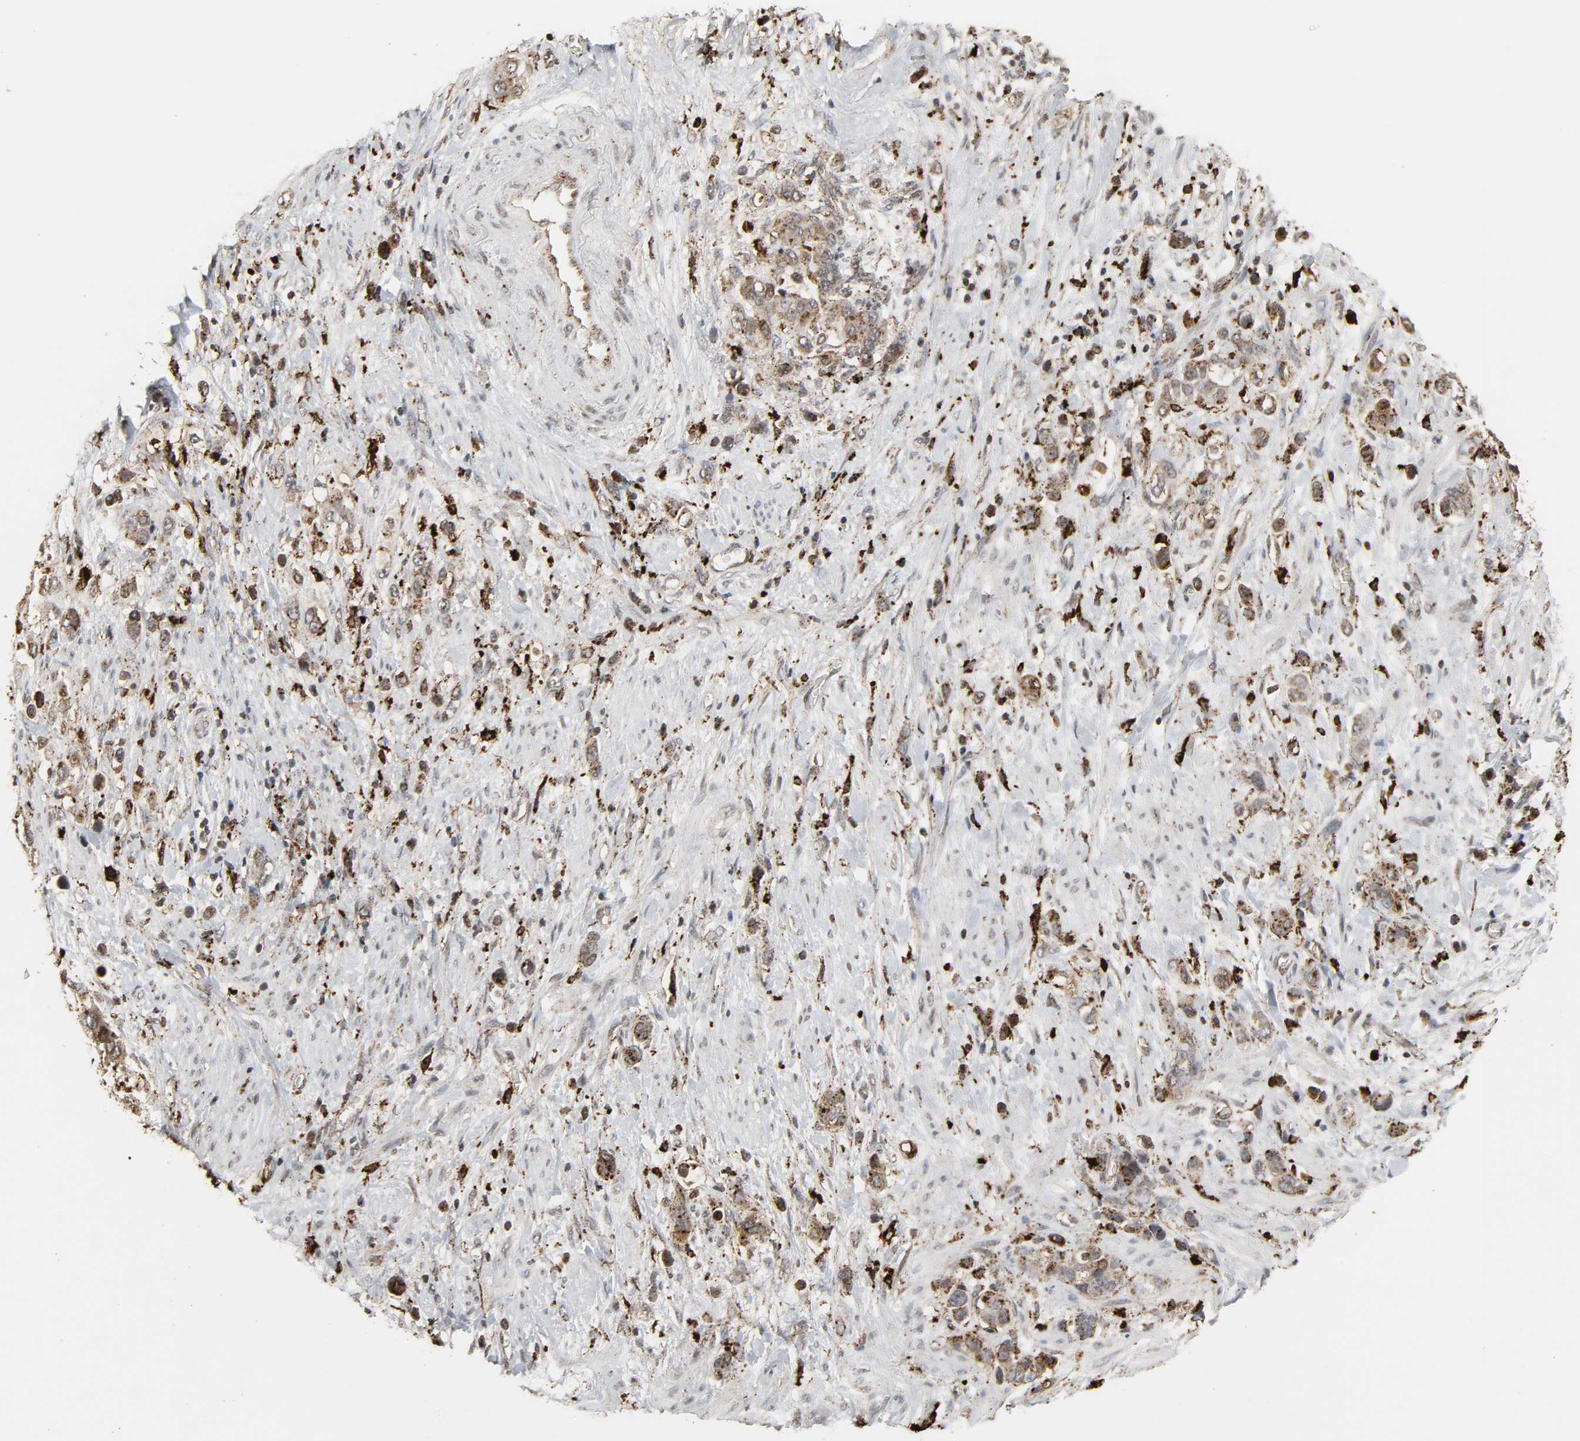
{"staining": {"intensity": "strong", "quantity": ">75%", "location": "cytoplasmic/membranous"}, "tissue": "stomach cancer", "cell_type": "Tumor cells", "image_type": "cancer", "snomed": [{"axis": "morphology", "description": "Adenocarcinoma, NOS"}, {"axis": "topography", "description": "Stomach, lower"}], "caption": "Immunohistochemical staining of human stomach adenocarcinoma exhibits strong cytoplasmic/membranous protein expression in approximately >75% of tumor cells. Nuclei are stained in blue.", "gene": "PSAP", "patient": {"sex": "female", "age": 93}}